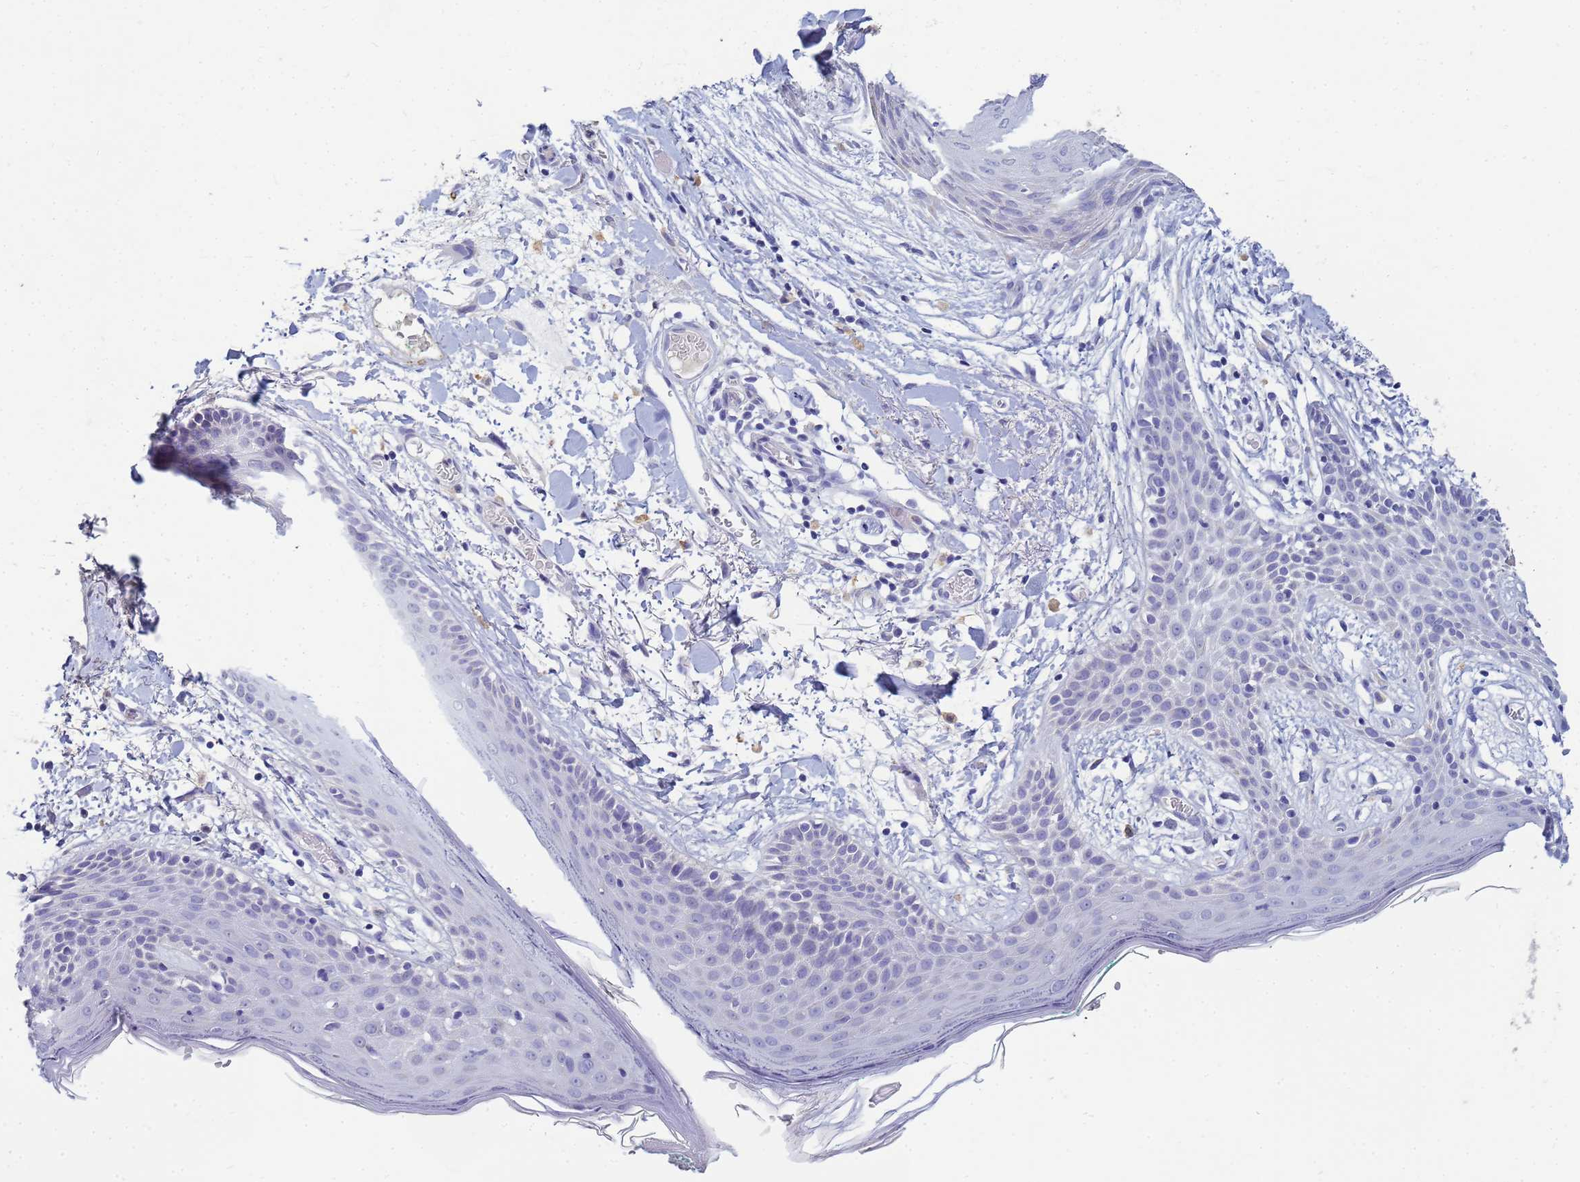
{"staining": {"intensity": "negative", "quantity": "none", "location": "none"}, "tissue": "skin", "cell_type": "Fibroblasts", "image_type": "normal", "snomed": [{"axis": "morphology", "description": "Normal tissue, NOS"}, {"axis": "topography", "description": "Skin"}], "caption": "High magnification brightfield microscopy of unremarkable skin stained with DAB (brown) and counterstained with hematoxylin (blue): fibroblasts show no significant positivity. (Brightfield microscopy of DAB immunohistochemistry at high magnification).", "gene": "B3GNT8", "patient": {"sex": "male", "age": 79}}